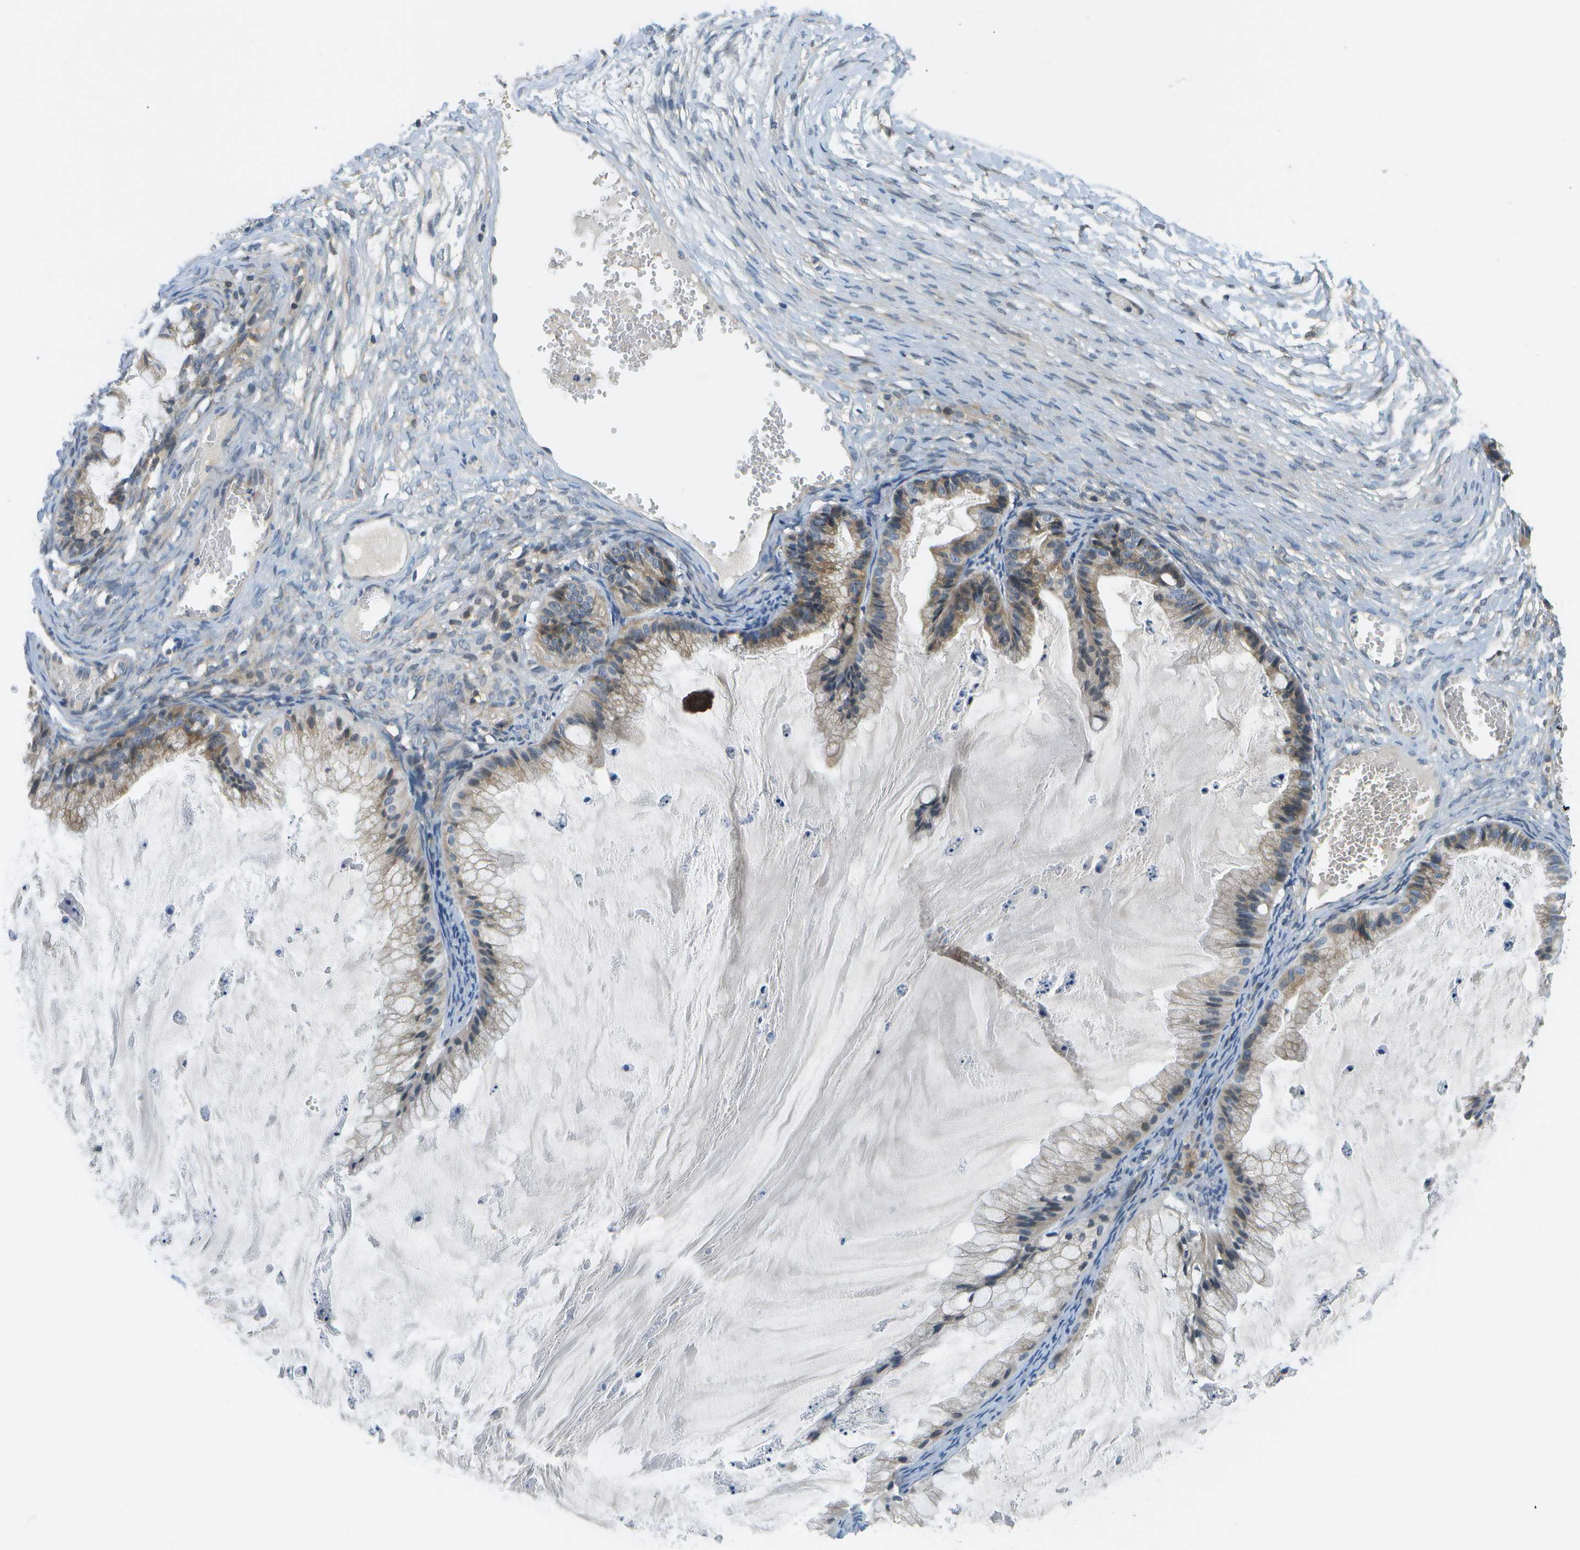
{"staining": {"intensity": "weak", "quantity": "25%-75%", "location": "cytoplasmic/membranous"}, "tissue": "ovarian cancer", "cell_type": "Tumor cells", "image_type": "cancer", "snomed": [{"axis": "morphology", "description": "Cystadenocarcinoma, mucinous, NOS"}, {"axis": "topography", "description": "Ovary"}], "caption": "Weak cytoplasmic/membranous protein staining is appreciated in about 25%-75% of tumor cells in ovarian cancer (mucinous cystadenocarcinoma).", "gene": "SLC25A20", "patient": {"sex": "female", "age": 57}}